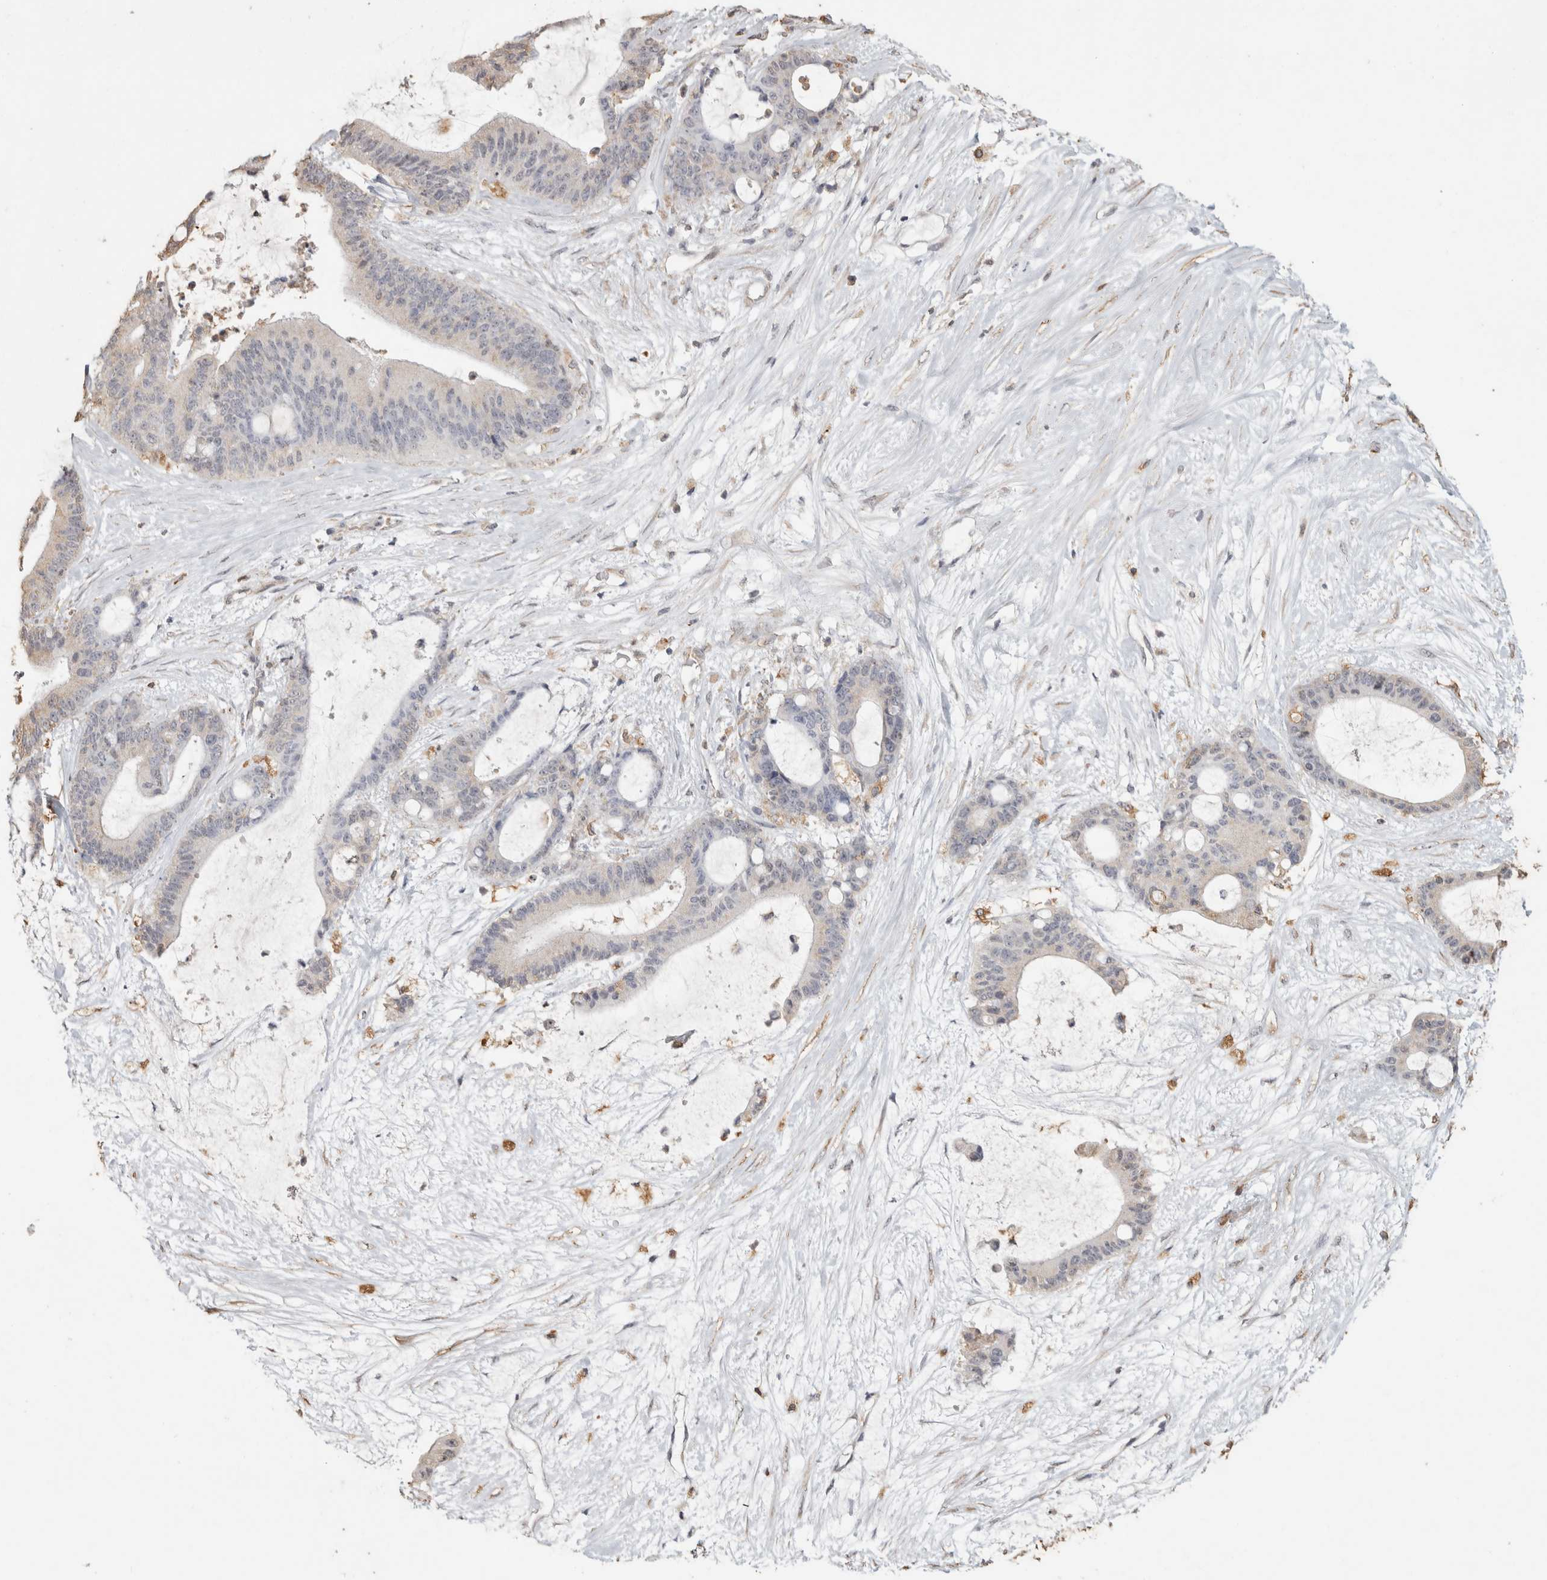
{"staining": {"intensity": "negative", "quantity": "none", "location": "none"}, "tissue": "liver cancer", "cell_type": "Tumor cells", "image_type": "cancer", "snomed": [{"axis": "morphology", "description": "Cholangiocarcinoma"}, {"axis": "topography", "description": "Liver"}], "caption": "Immunohistochemical staining of human liver cancer shows no significant expression in tumor cells.", "gene": "REPS2", "patient": {"sex": "female", "age": 73}}